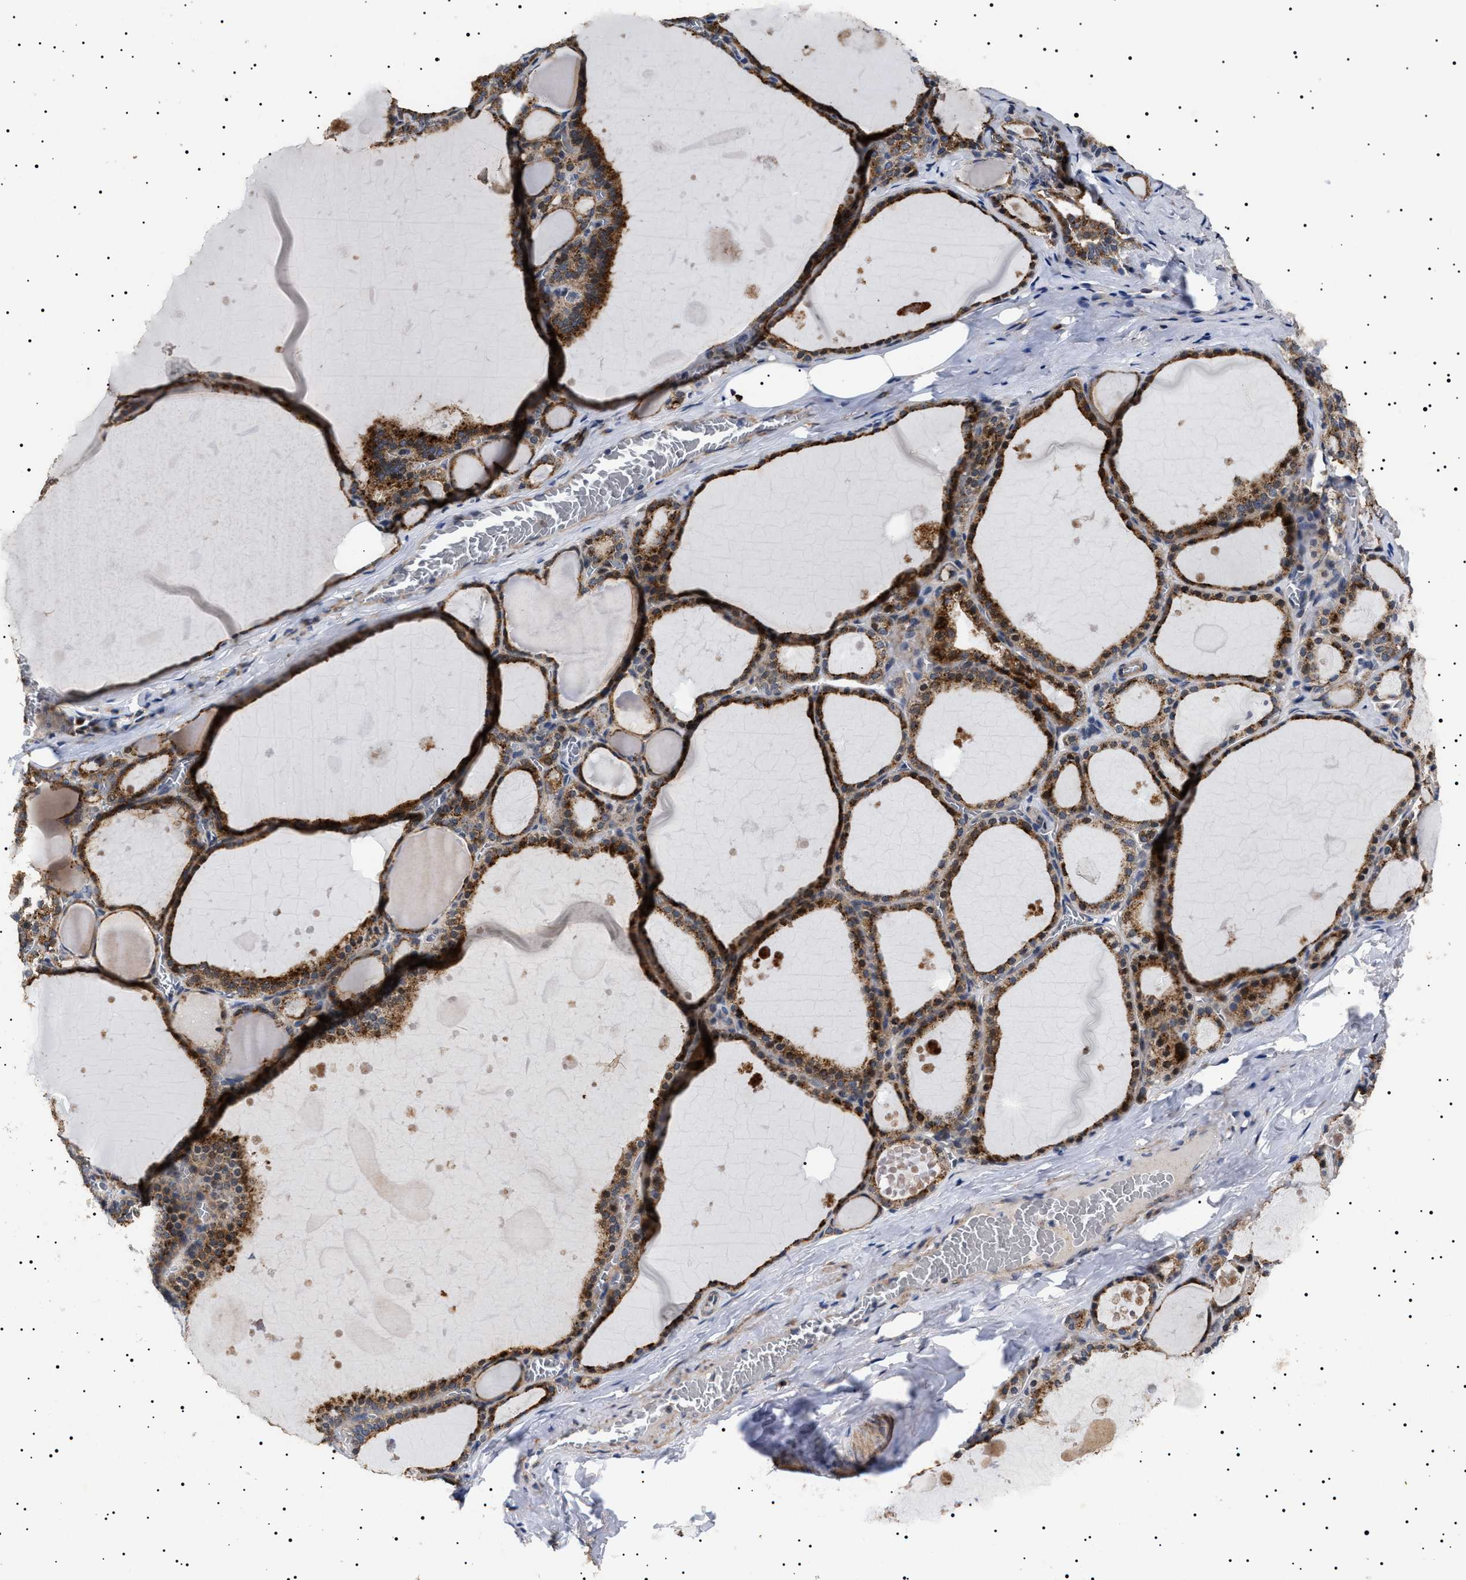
{"staining": {"intensity": "moderate", "quantity": ">75%", "location": "cytoplasmic/membranous"}, "tissue": "thyroid gland", "cell_type": "Glandular cells", "image_type": "normal", "snomed": [{"axis": "morphology", "description": "Normal tissue, NOS"}, {"axis": "topography", "description": "Thyroid gland"}], "caption": "Approximately >75% of glandular cells in unremarkable human thyroid gland exhibit moderate cytoplasmic/membranous protein staining as visualized by brown immunohistochemical staining.", "gene": "RAB34", "patient": {"sex": "male", "age": 56}}